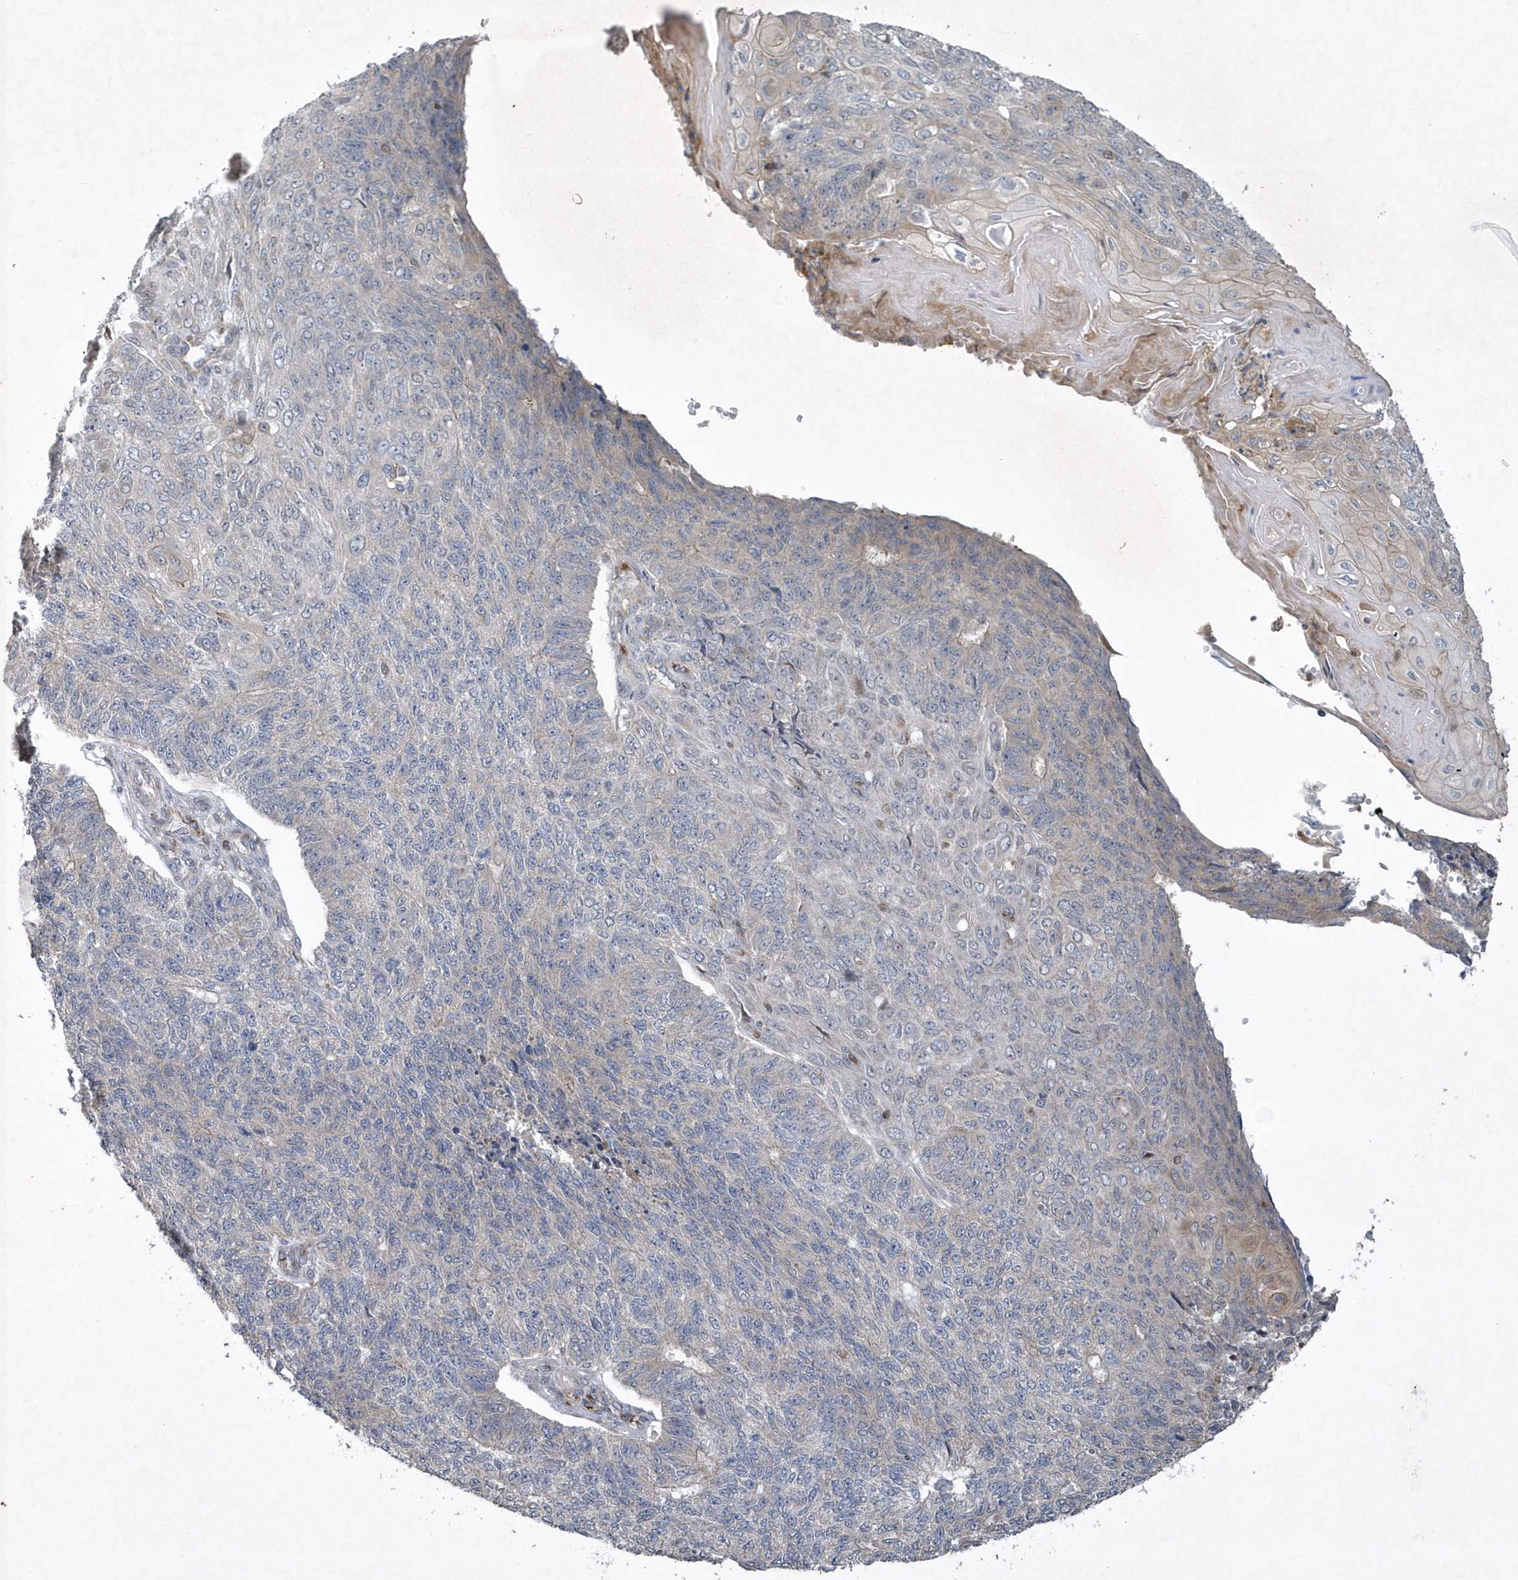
{"staining": {"intensity": "weak", "quantity": "<25%", "location": "cytoplasmic/membranous"}, "tissue": "endometrial cancer", "cell_type": "Tumor cells", "image_type": "cancer", "snomed": [{"axis": "morphology", "description": "Adenocarcinoma, NOS"}, {"axis": "topography", "description": "Endometrium"}], "caption": "Image shows no significant protein positivity in tumor cells of endometrial cancer. Nuclei are stained in blue.", "gene": "N4BP2", "patient": {"sex": "female", "age": 32}}